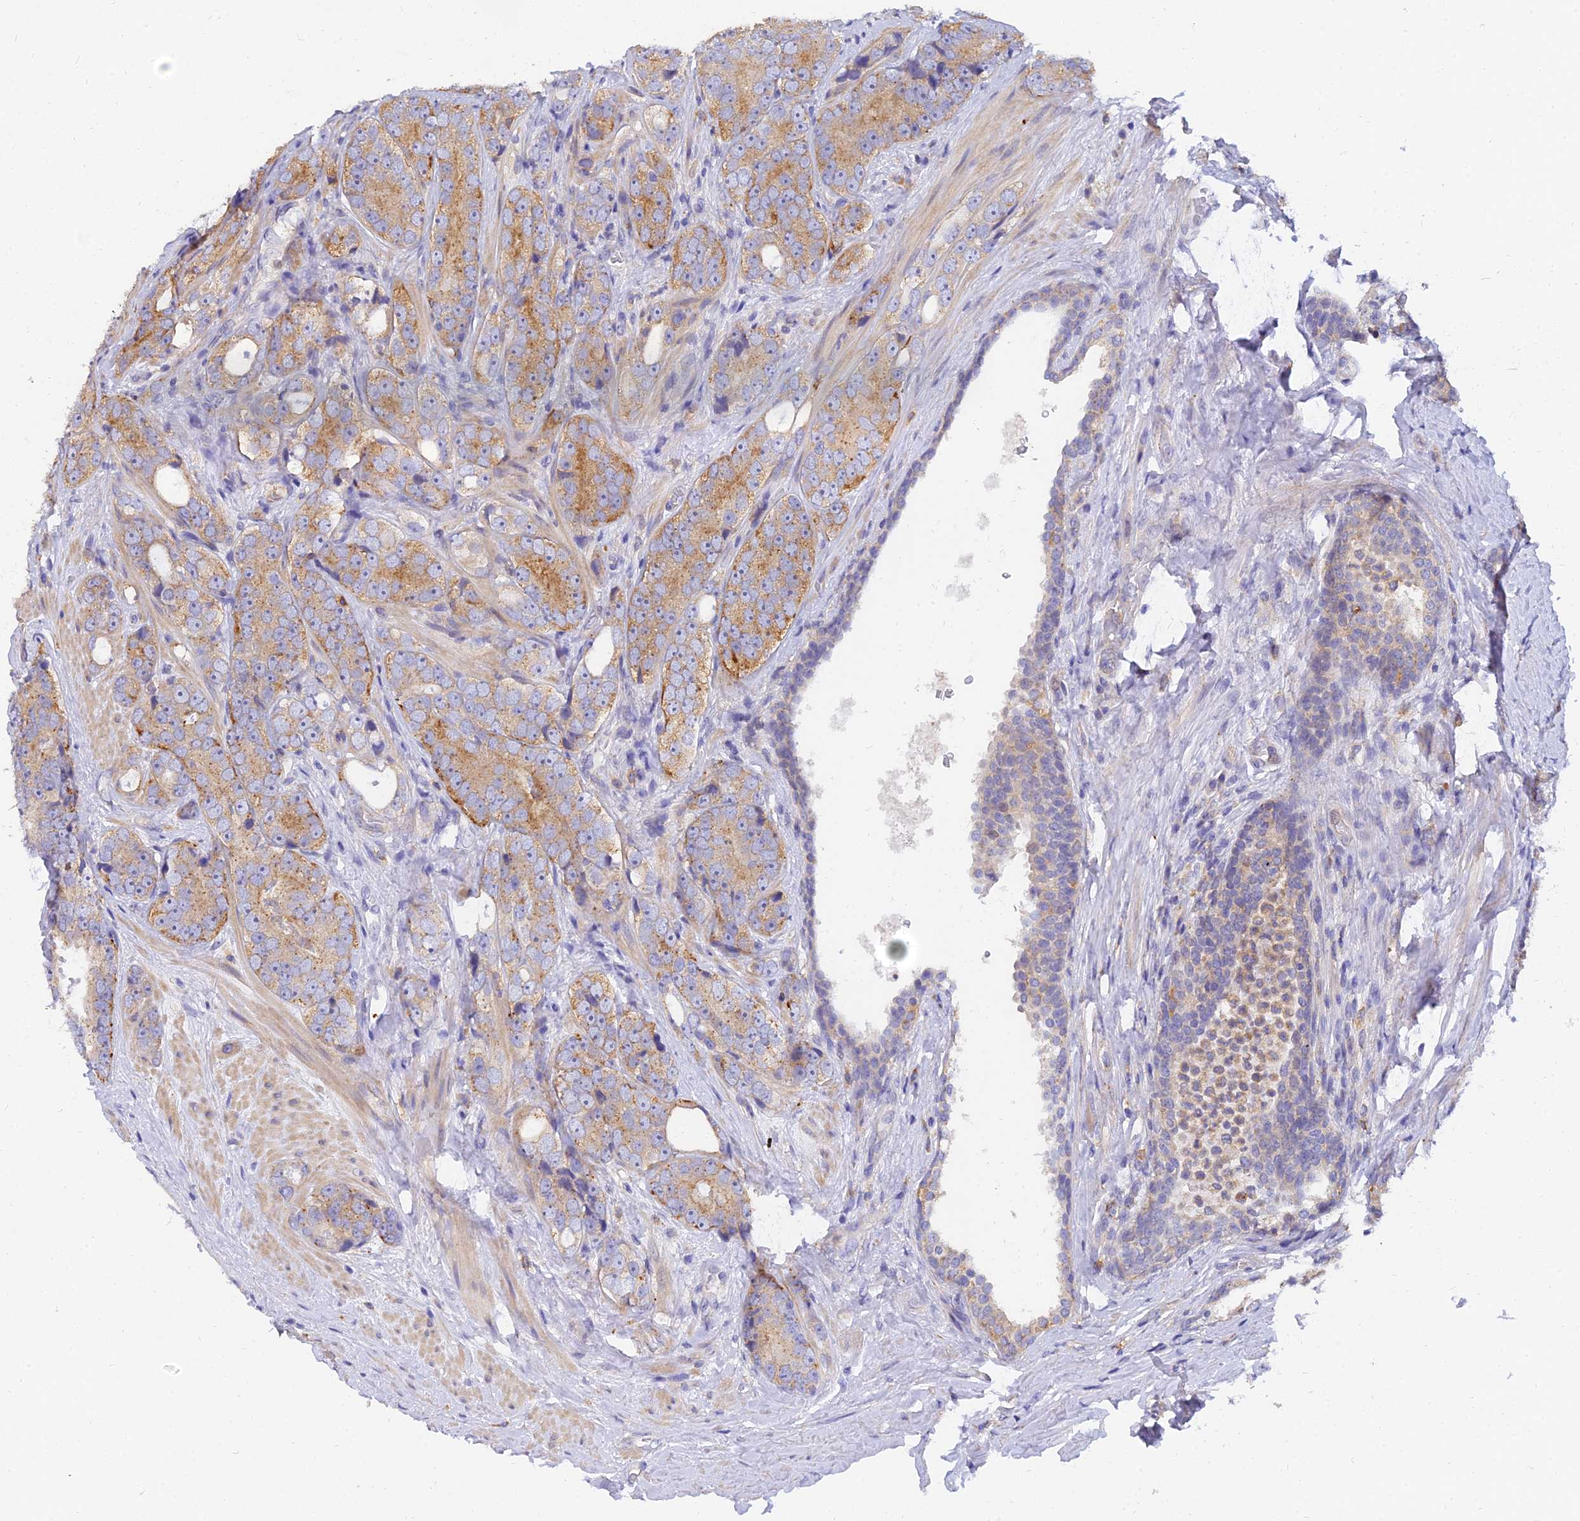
{"staining": {"intensity": "moderate", "quantity": ">75%", "location": "cytoplasmic/membranous"}, "tissue": "prostate cancer", "cell_type": "Tumor cells", "image_type": "cancer", "snomed": [{"axis": "morphology", "description": "Adenocarcinoma, High grade"}, {"axis": "topography", "description": "Prostate"}], "caption": "Immunohistochemistry (IHC) (DAB (3,3'-diaminobenzidine)) staining of human prostate cancer (adenocarcinoma (high-grade)) demonstrates moderate cytoplasmic/membranous protein staining in approximately >75% of tumor cells.", "gene": "ARL8B", "patient": {"sex": "male", "age": 56}}